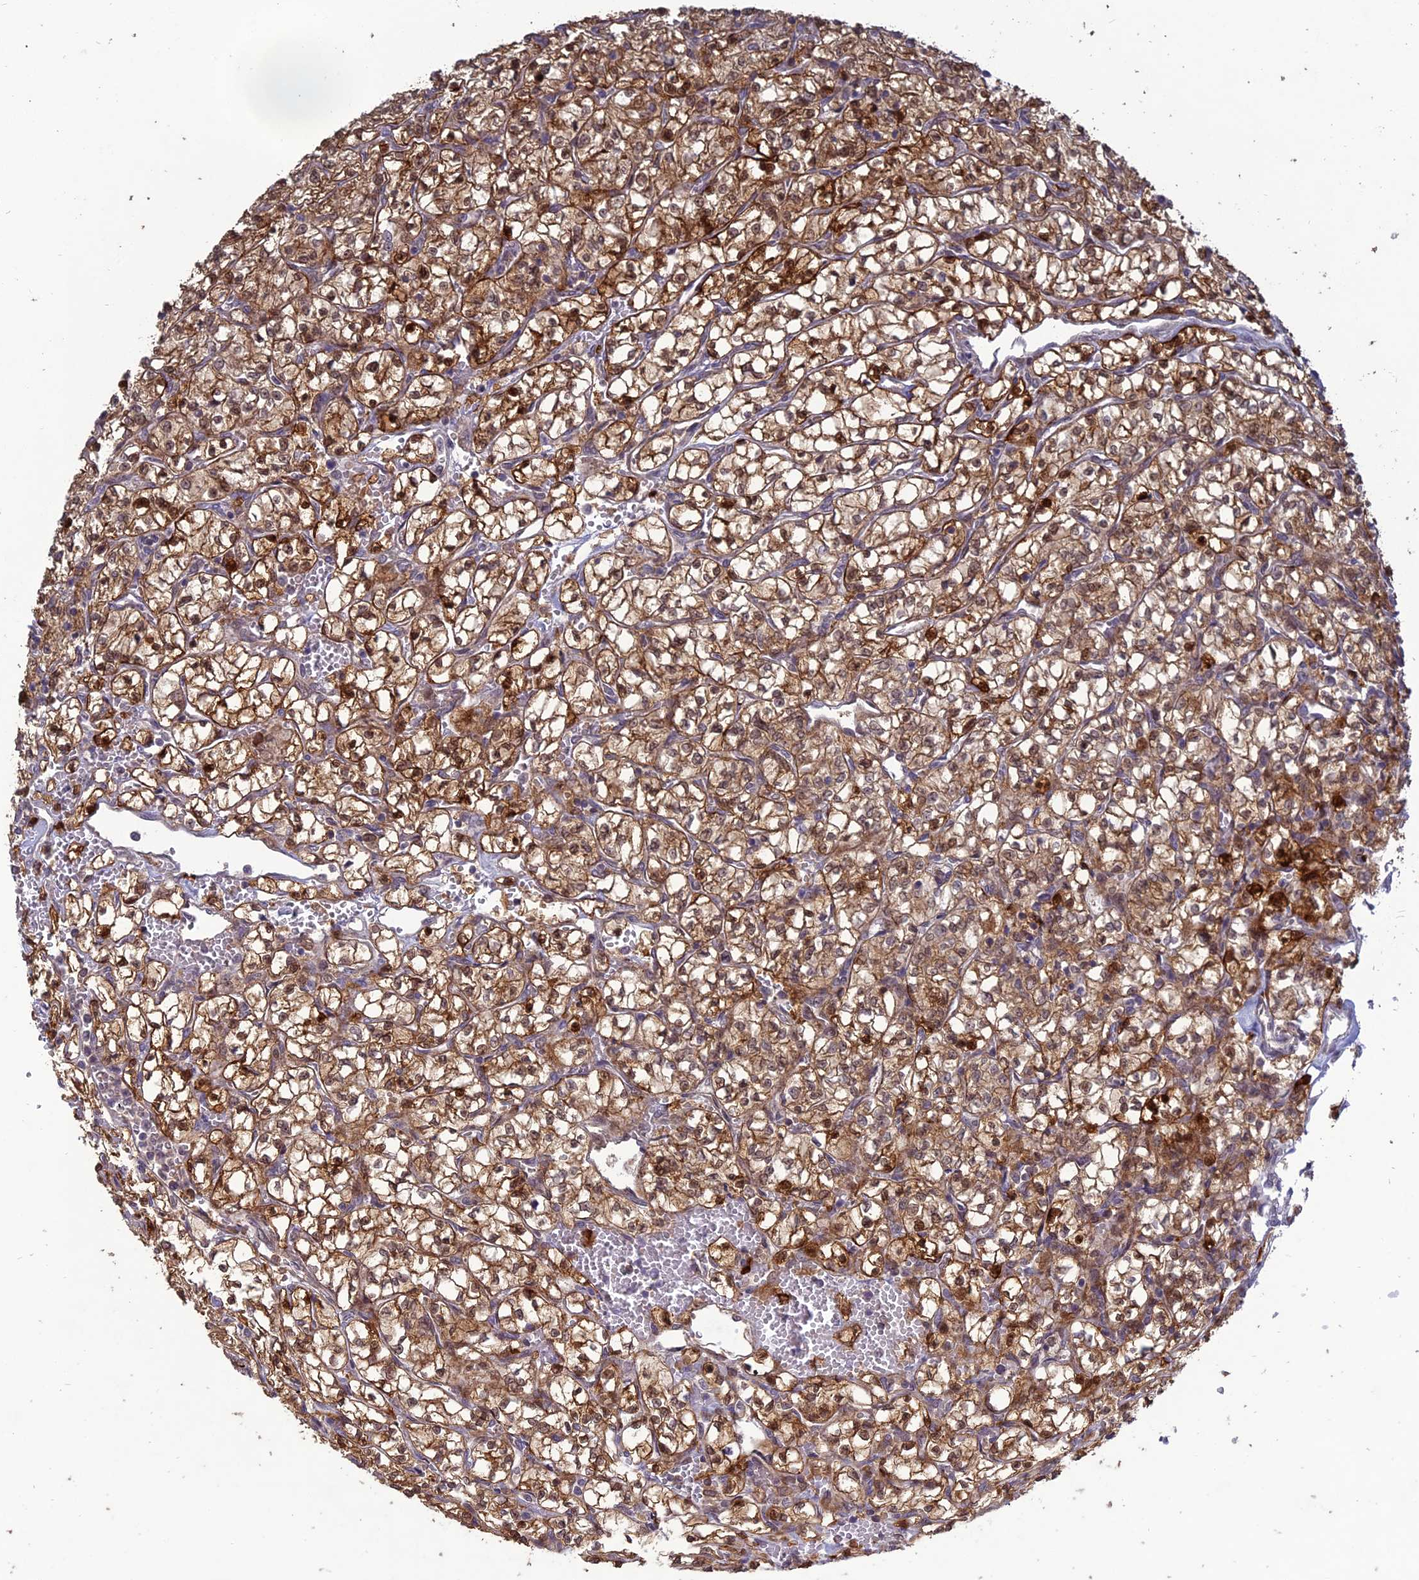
{"staining": {"intensity": "strong", "quantity": ">75%", "location": "cytoplasmic/membranous"}, "tissue": "renal cancer", "cell_type": "Tumor cells", "image_type": "cancer", "snomed": [{"axis": "morphology", "description": "Adenocarcinoma, NOS"}, {"axis": "topography", "description": "Kidney"}], "caption": "This image demonstrates adenocarcinoma (renal) stained with immunohistochemistry (IHC) to label a protein in brown. The cytoplasmic/membranous of tumor cells show strong positivity for the protein. Nuclei are counter-stained blue.", "gene": "TMEM208", "patient": {"sex": "female", "age": 64}}